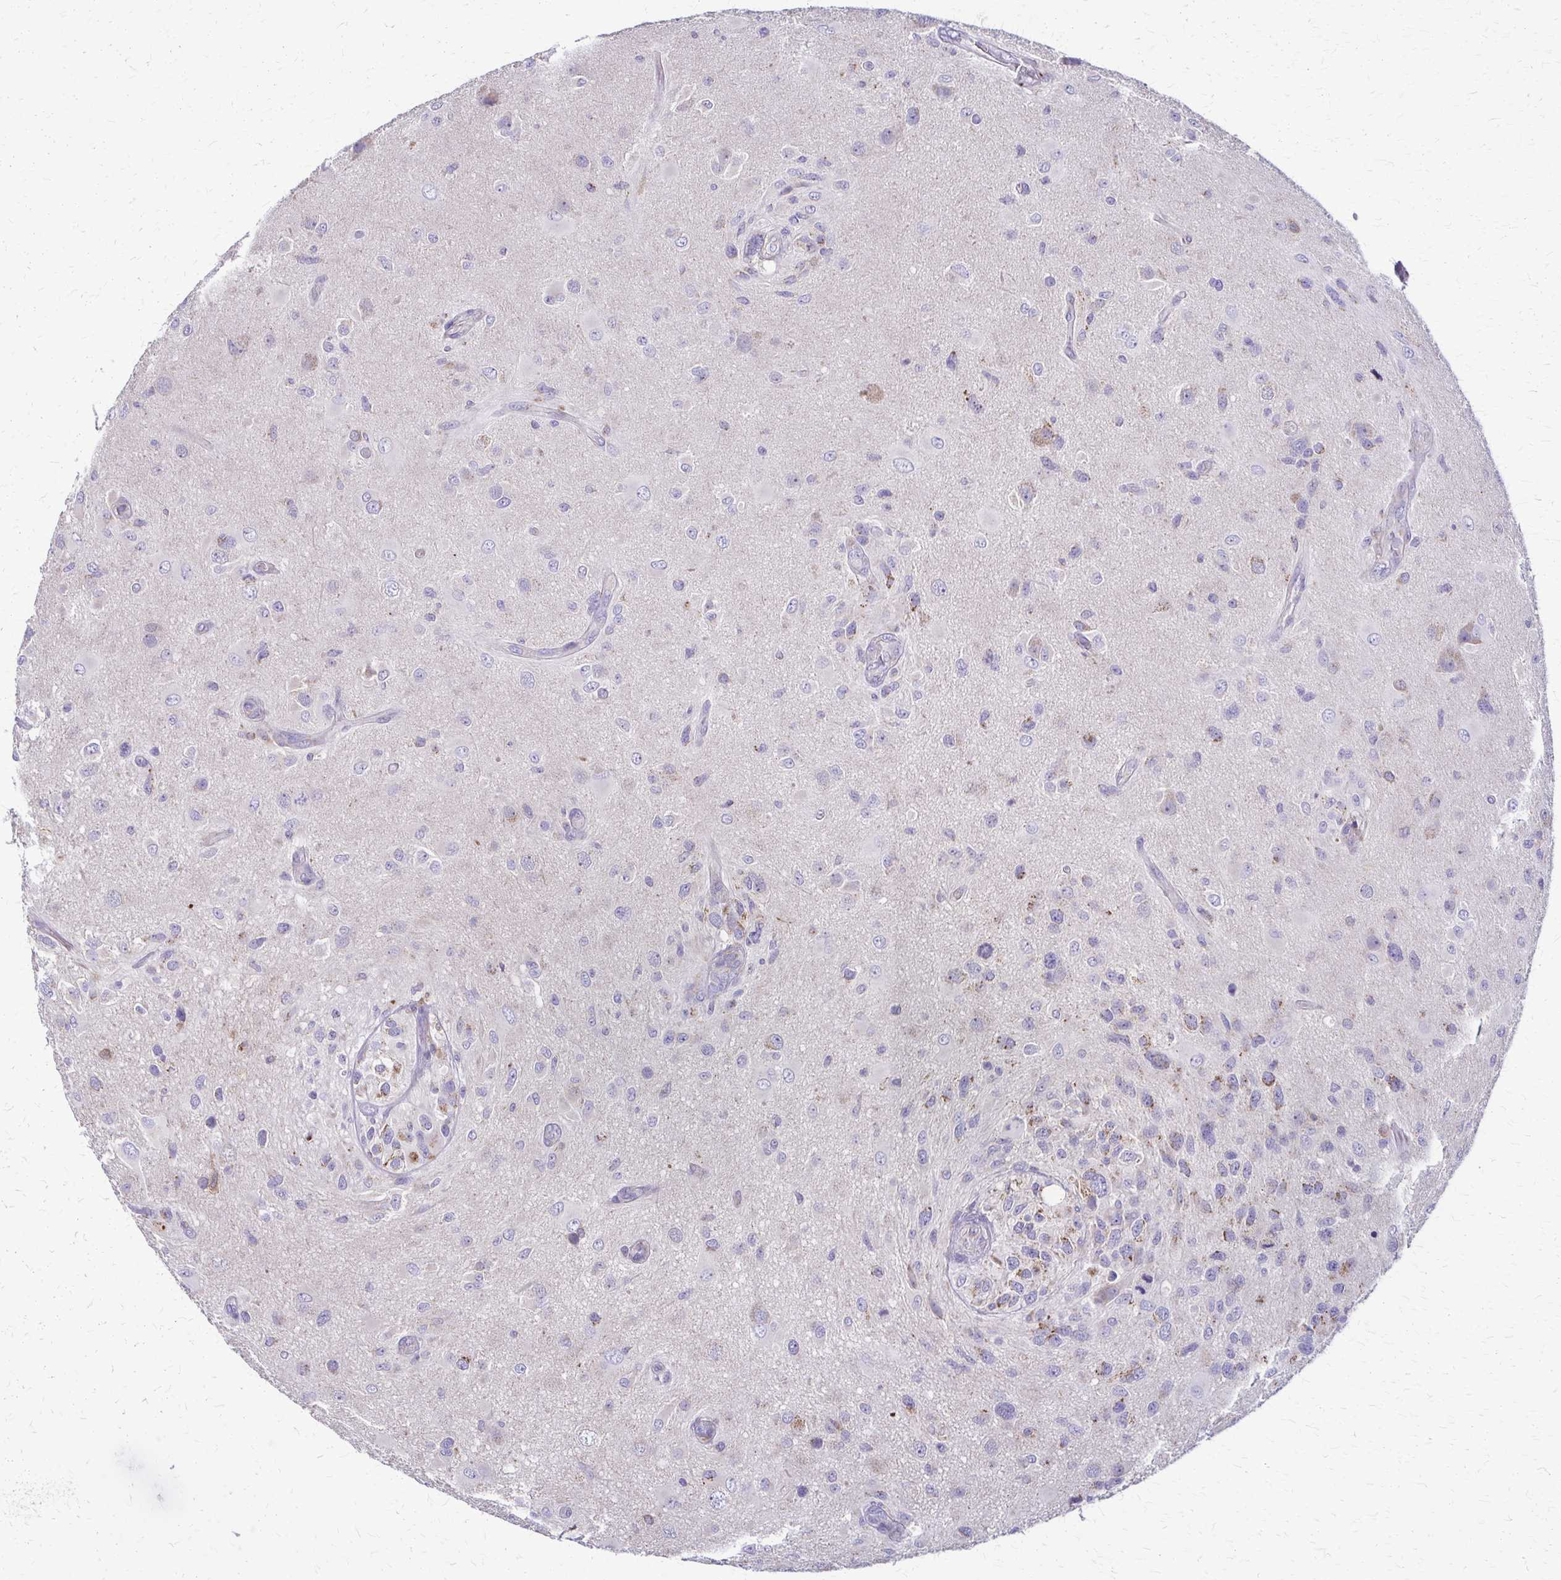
{"staining": {"intensity": "moderate", "quantity": "25%-75%", "location": "cytoplasmic/membranous"}, "tissue": "glioma", "cell_type": "Tumor cells", "image_type": "cancer", "snomed": [{"axis": "morphology", "description": "Glioma, malignant, High grade"}, {"axis": "topography", "description": "Brain"}], "caption": "Brown immunohistochemical staining in glioma reveals moderate cytoplasmic/membranous expression in approximately 25%-75% of tumor cells.", "gene": "SAMD13", "patient": {"sex": "male", "age": 53}}